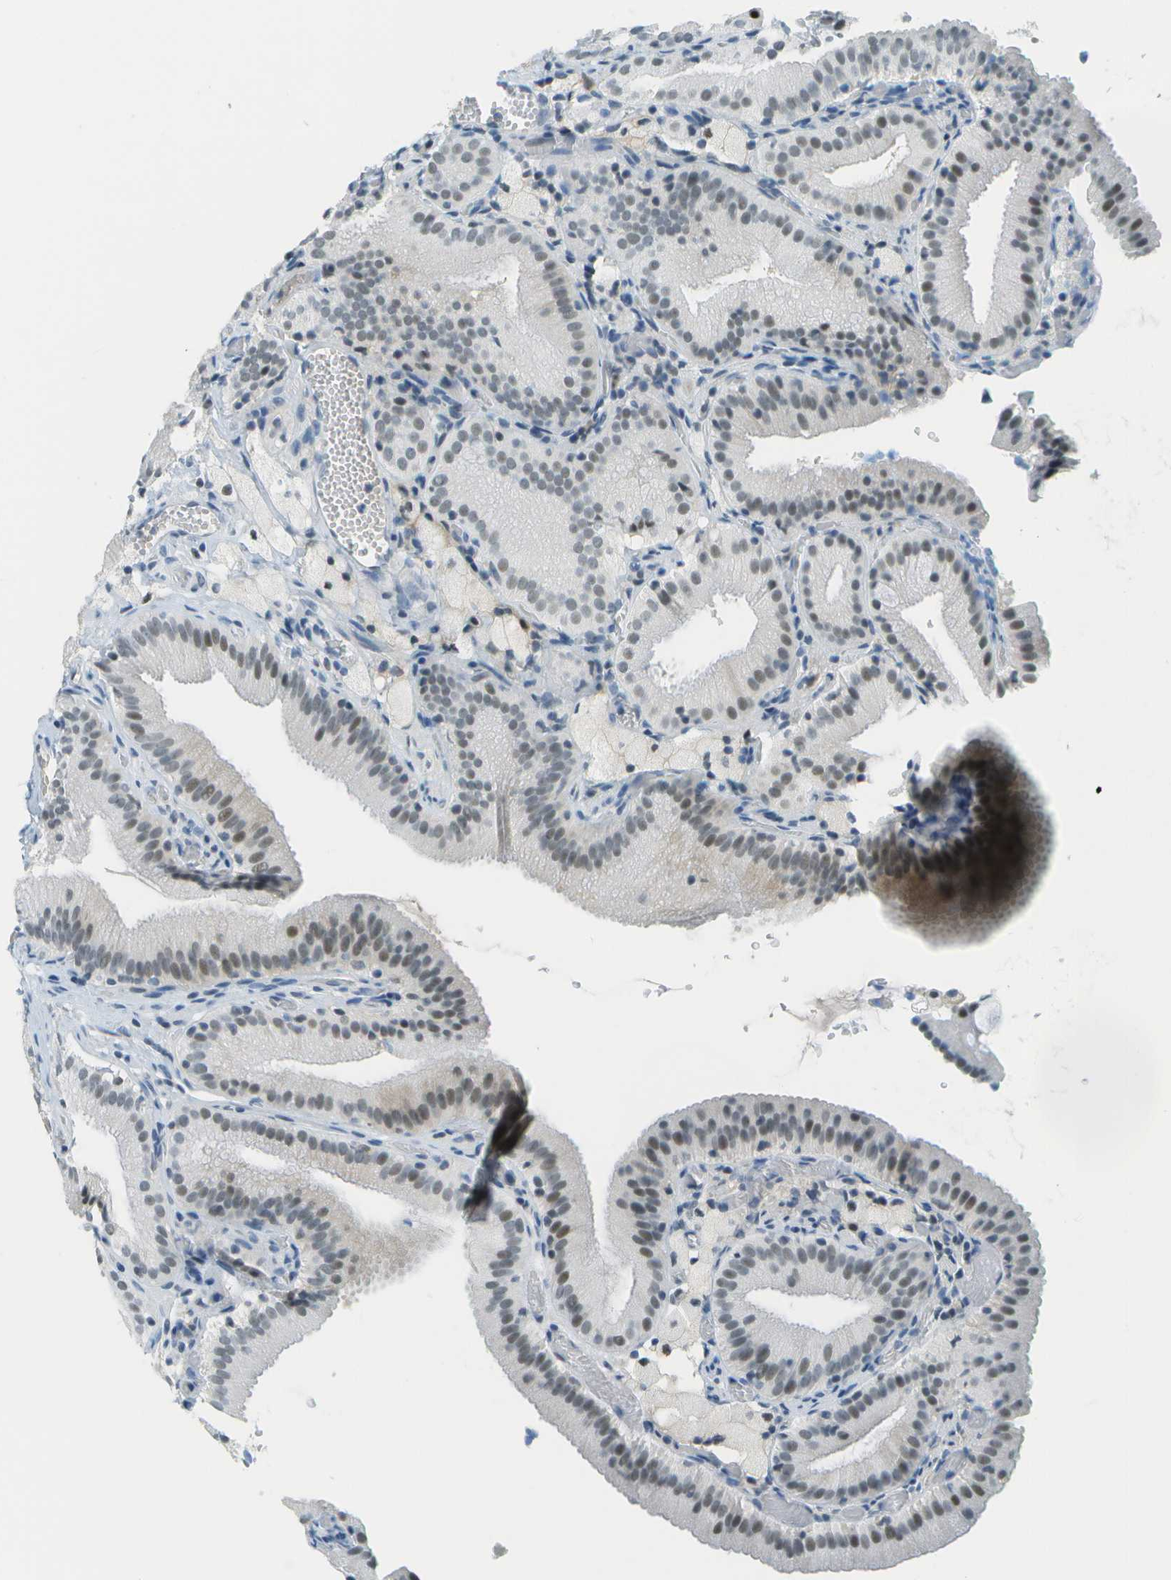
{"staining": {"intensity": "moderate", "quantity": "25%-75%", "location": "nuclear"}, "tissue": "gallbladder", "cell_type": "Glandular cells", "image_type": "normal", "snomed": [{"axis": "morphology", "description": "Normal tissue, NOS"}, {"axis": "topography", "description": "Gallbladder"}], "caption": "High-magnification brightfield microscopy of normal gallbladder stained with DAB (3,3'-diaminobenzidine) (brown) and counterstained with hematoxylin (blue). glandular cells exhibit moderate nuclear positivity is present in about25%-75% of cells.", "gene": "NEK11", "patient": {"sex": "male", "age": 54}}